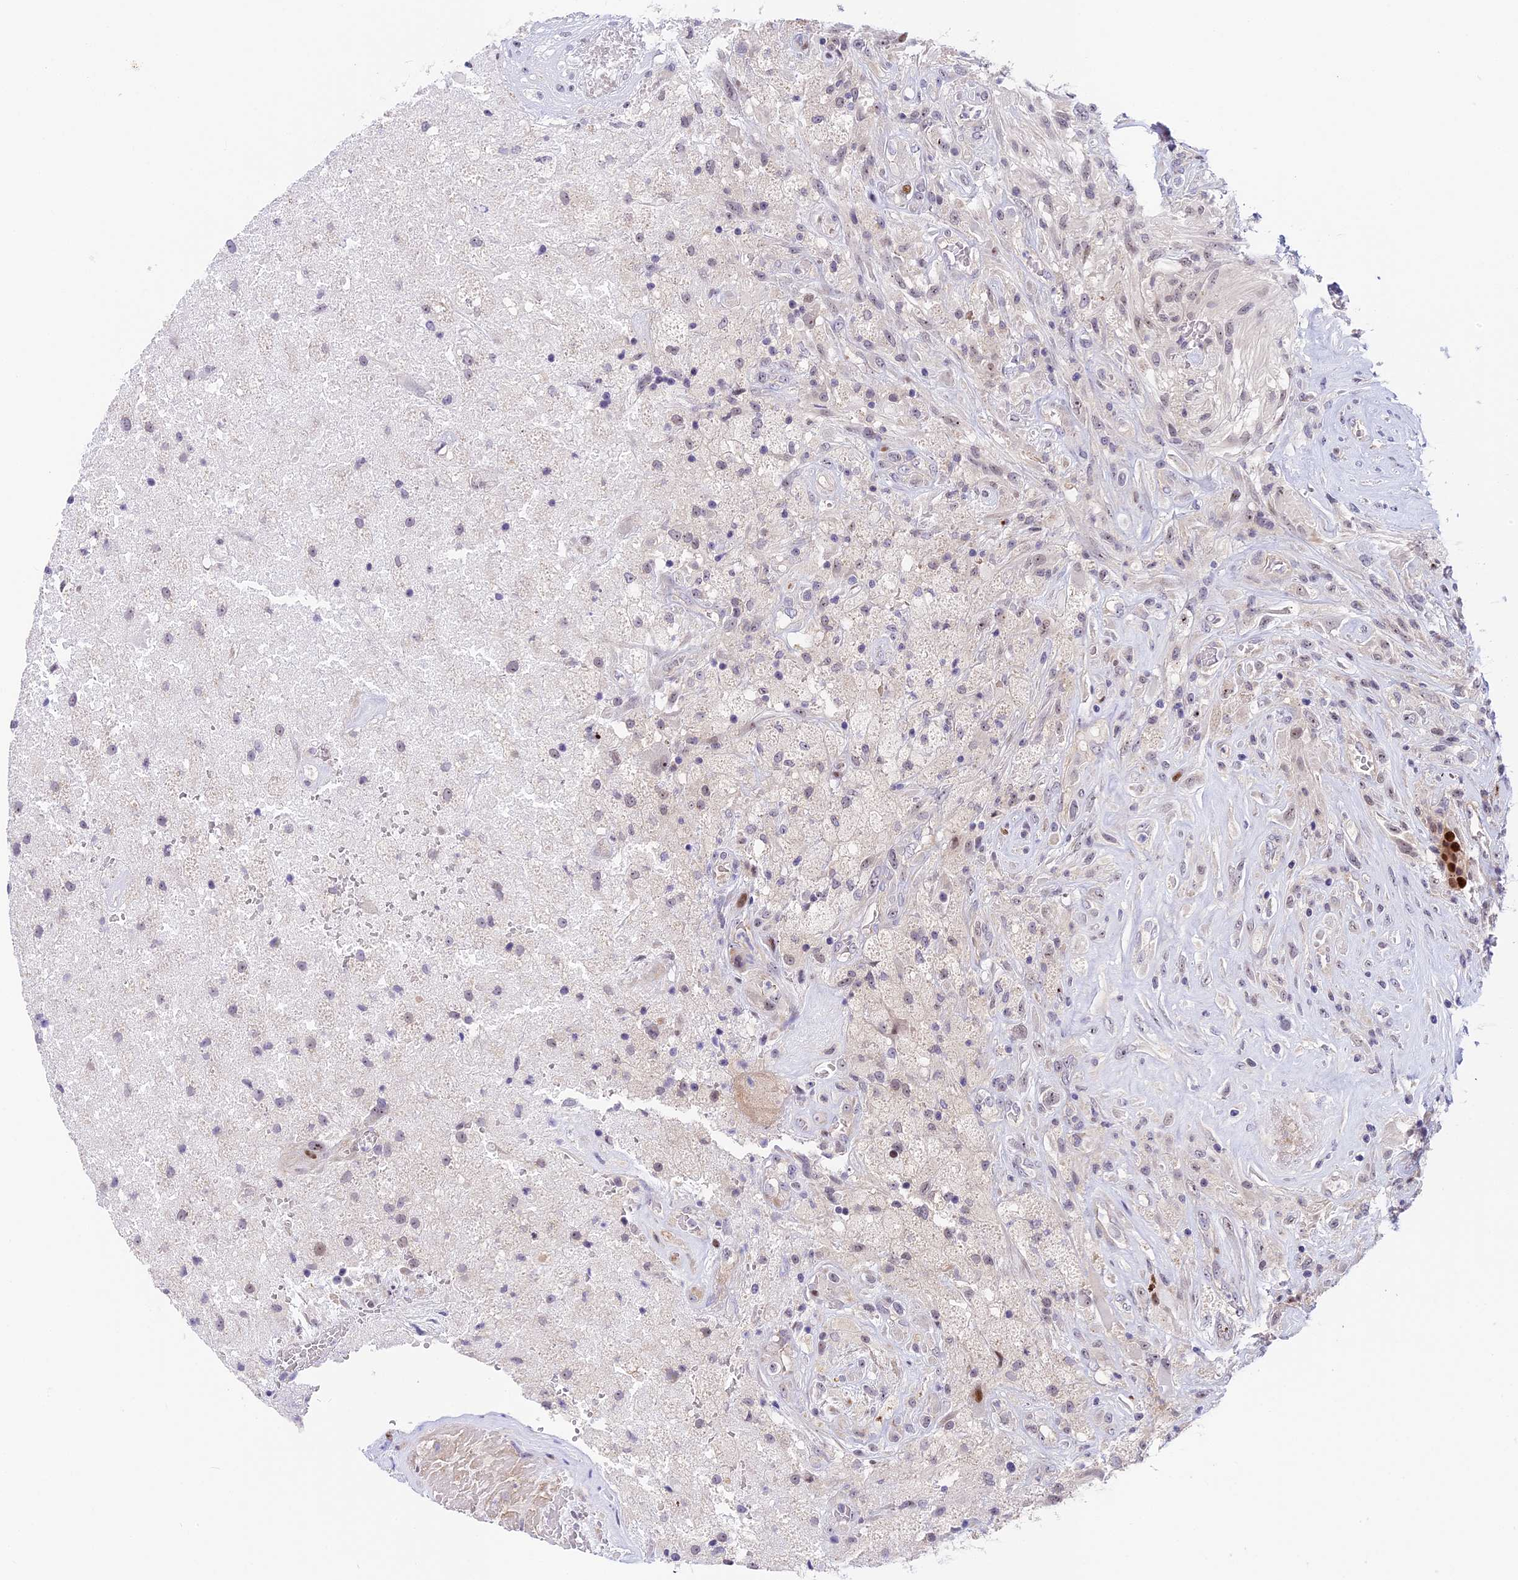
{"staining": {"intensity": "negative", "quantity": "none", "location": "none"}, "tissue": "glioma", "cell_type": "Tumor cells", "image_type": "cancer", "snomed": [{"axis": "morphology", "description": "Glioma, malignant, High grade"}, {"axis": "topography", "description": "Brain"}], "caption": "Glioma was stained to show a protein in brown. There is no significant expression in tumor cells.", "gene": "MIDN", "patient": {"sex": "male", "age": 56}}